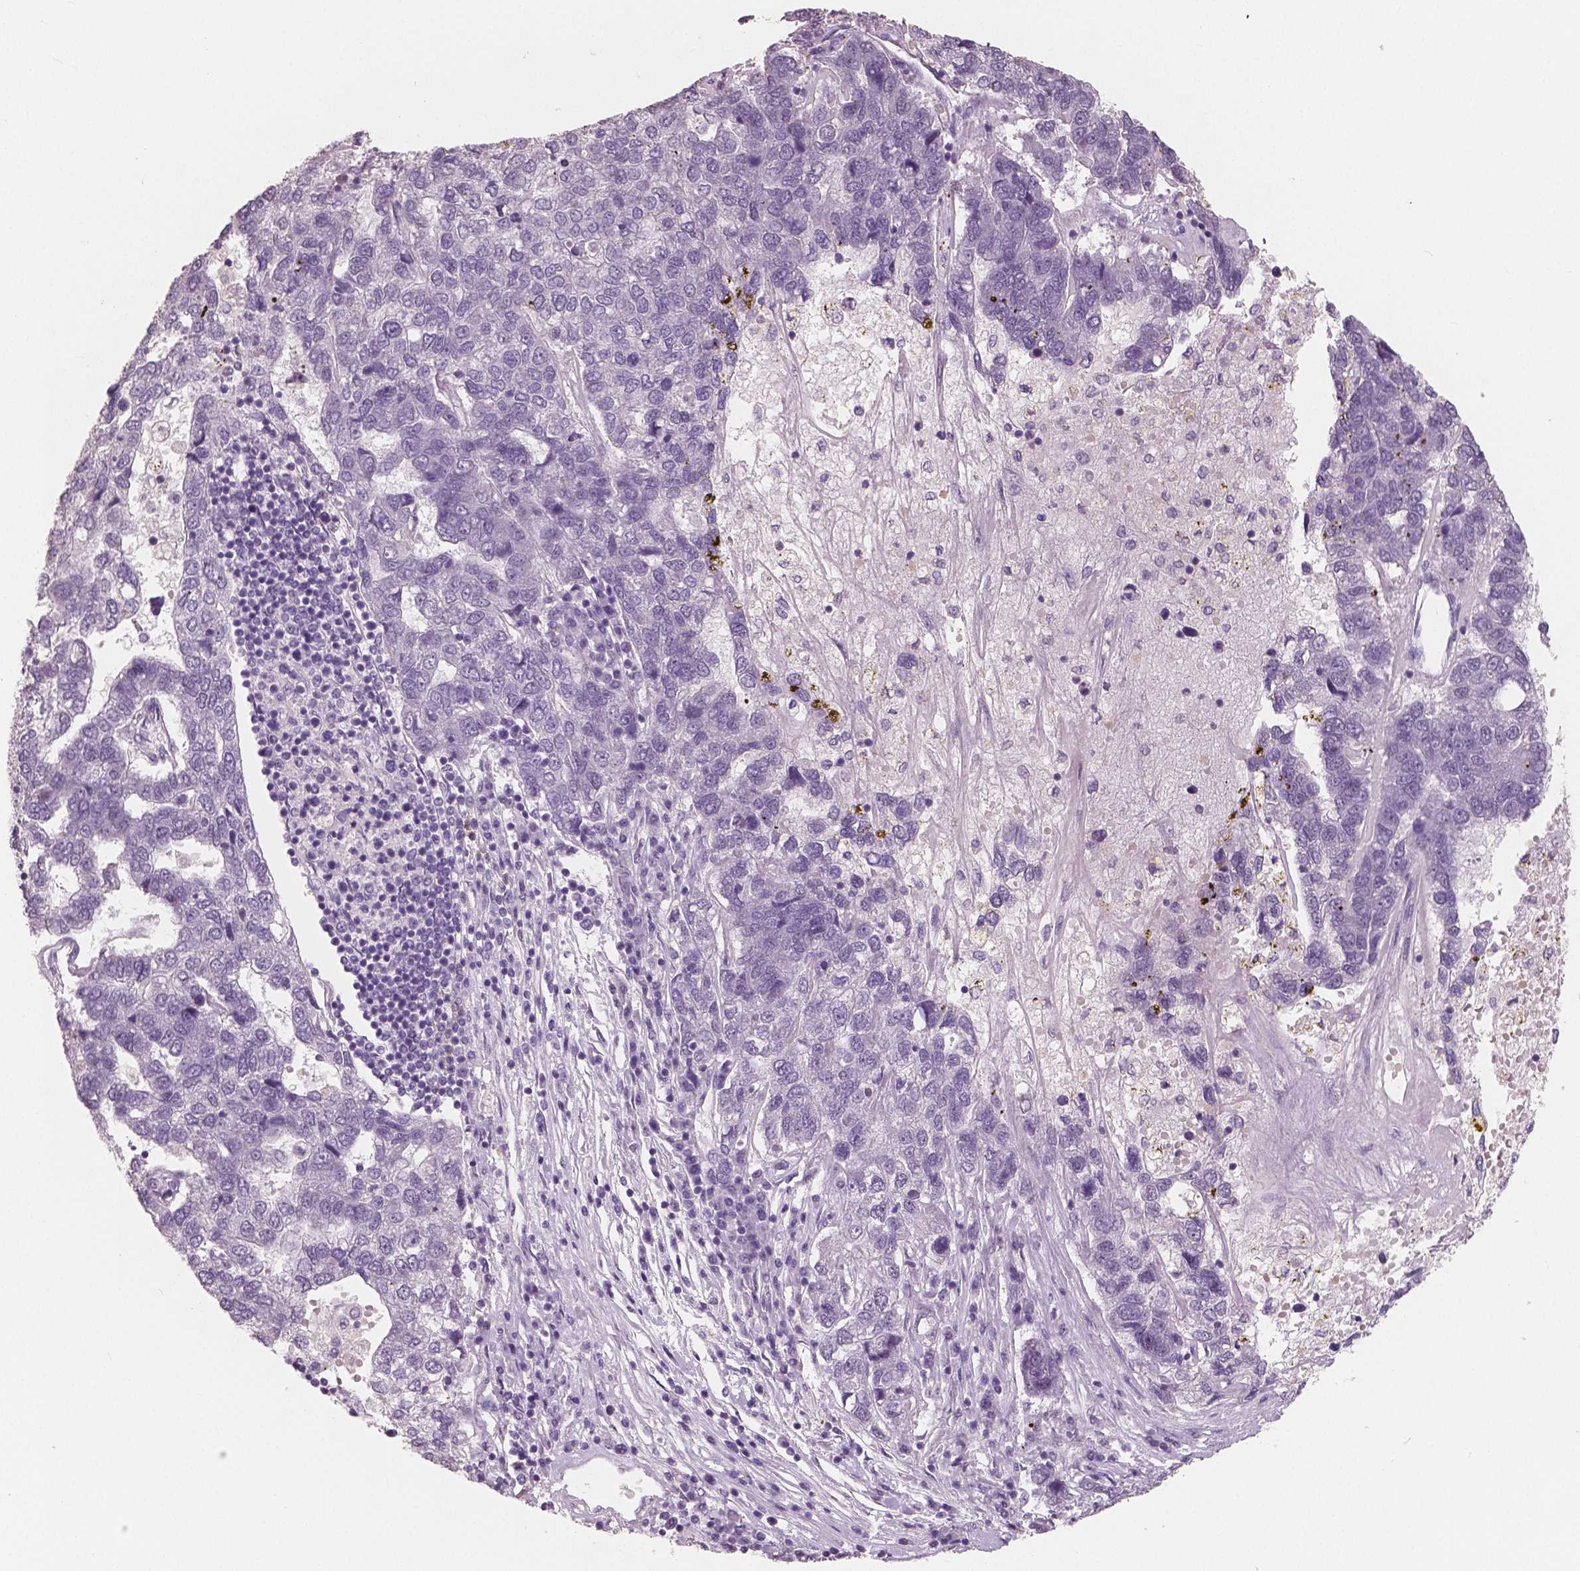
{"staining": {"intensity": "negative", "quantity": "none", "location": "none"}, "tissue": "pancreatic cancer", "cell_type": "Tumor cells", "image_type": "cancer", "snomed": [{"axis": "morphology", "description": "Adenocarcinoma, NOS"}, {"axis": "topography", "description": "Pancreas"}], "caption": "Pancreatic cancer (adenocarcinoma) stained for a protein using immunohistochemistry (IHC) demonstrates no expression tumor cells.", "gene": "KIT", "patient": {"sex": "female", "age": 61}}